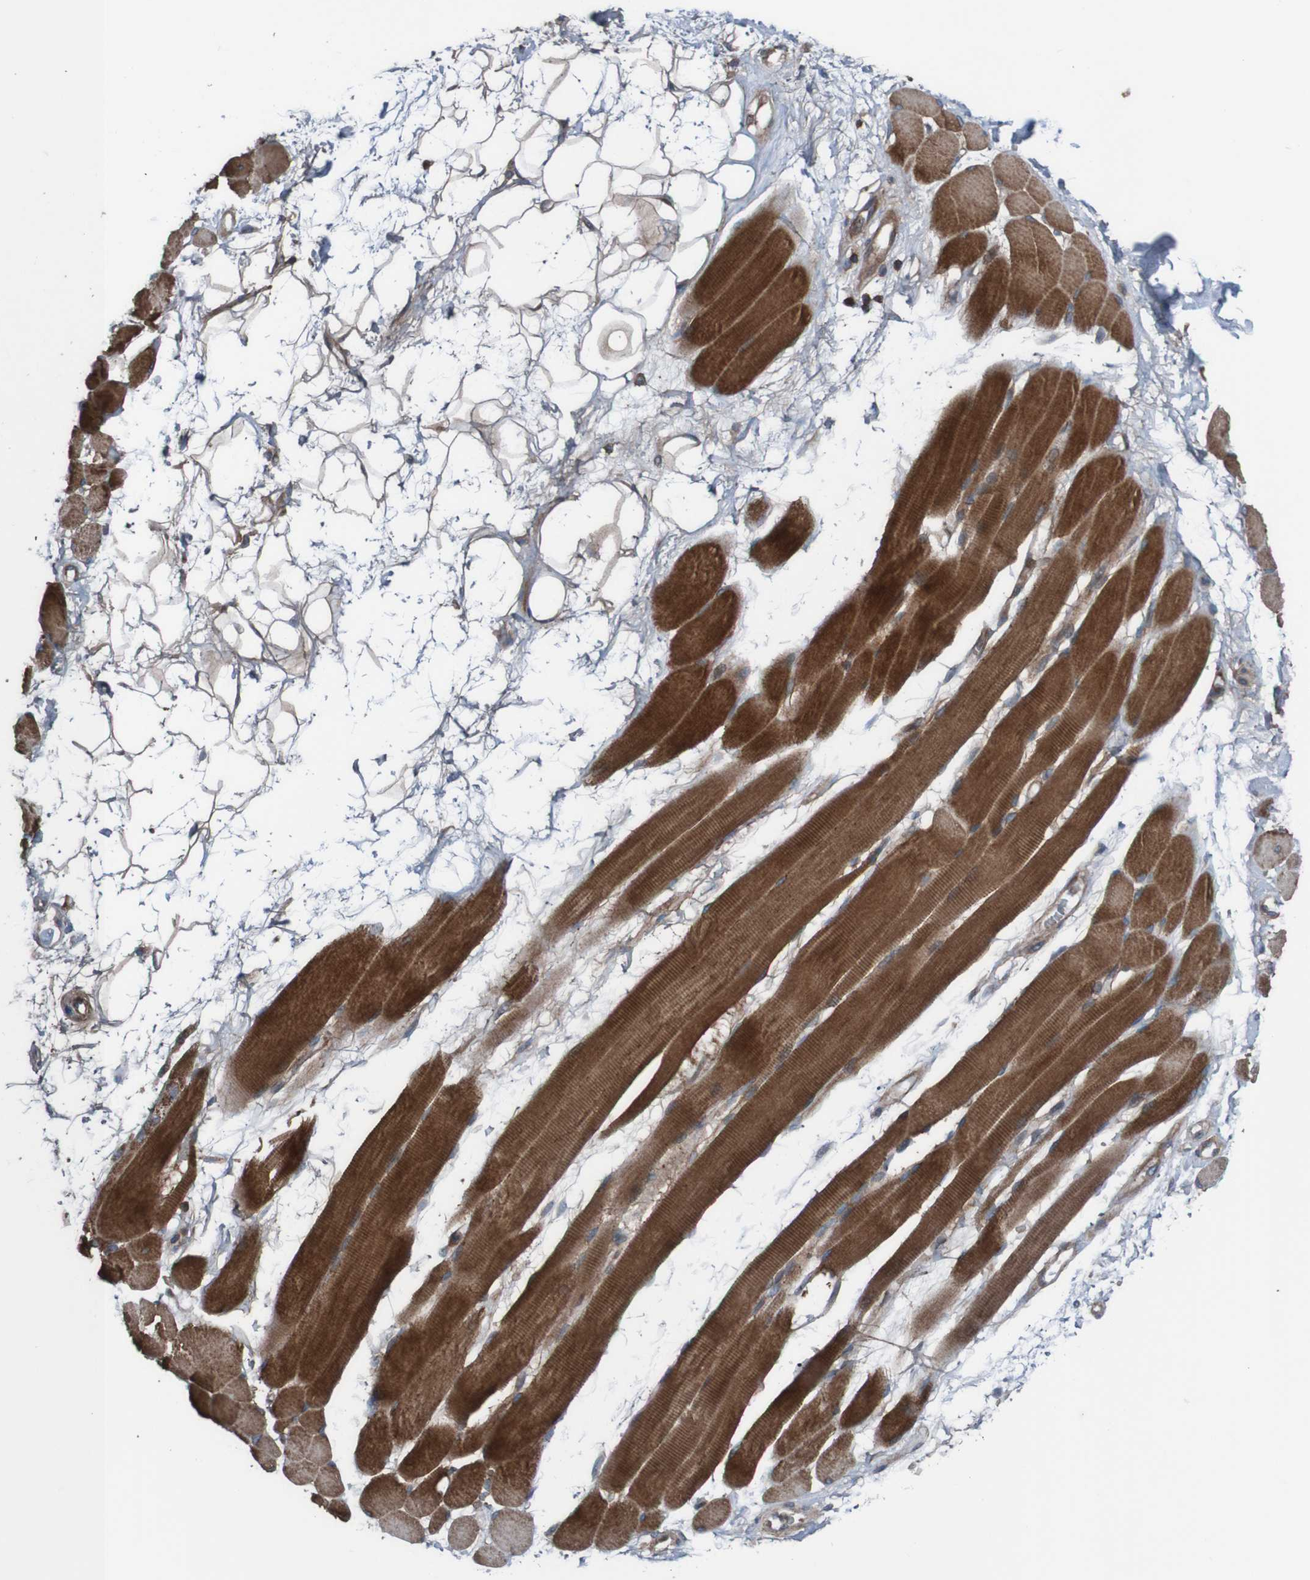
{"staining": {"intensity": "strong", "quantity": ">75%", "location": "cytoplasmic/membranous"}, "tissue": "skeletal muscle", "cell_type": "Myocytes", "image_type": "normal", "snomed": [{"axis": "morphology", "description": "Normal tissue, NOS"}, {"axis": "topography", "description": "Skeletal muscle"}, {"axis": "topography", "description": "Peripheral nerve tissue"}], "caption": "This image shows immunohistochemistry (IHC) staining of normal skeletal muscle, with high strong cytoplasmic/membranous expression in about >75% of myocytes.", "gene": "PDGFB", "patient": {"sex": "female", "age": 84}}